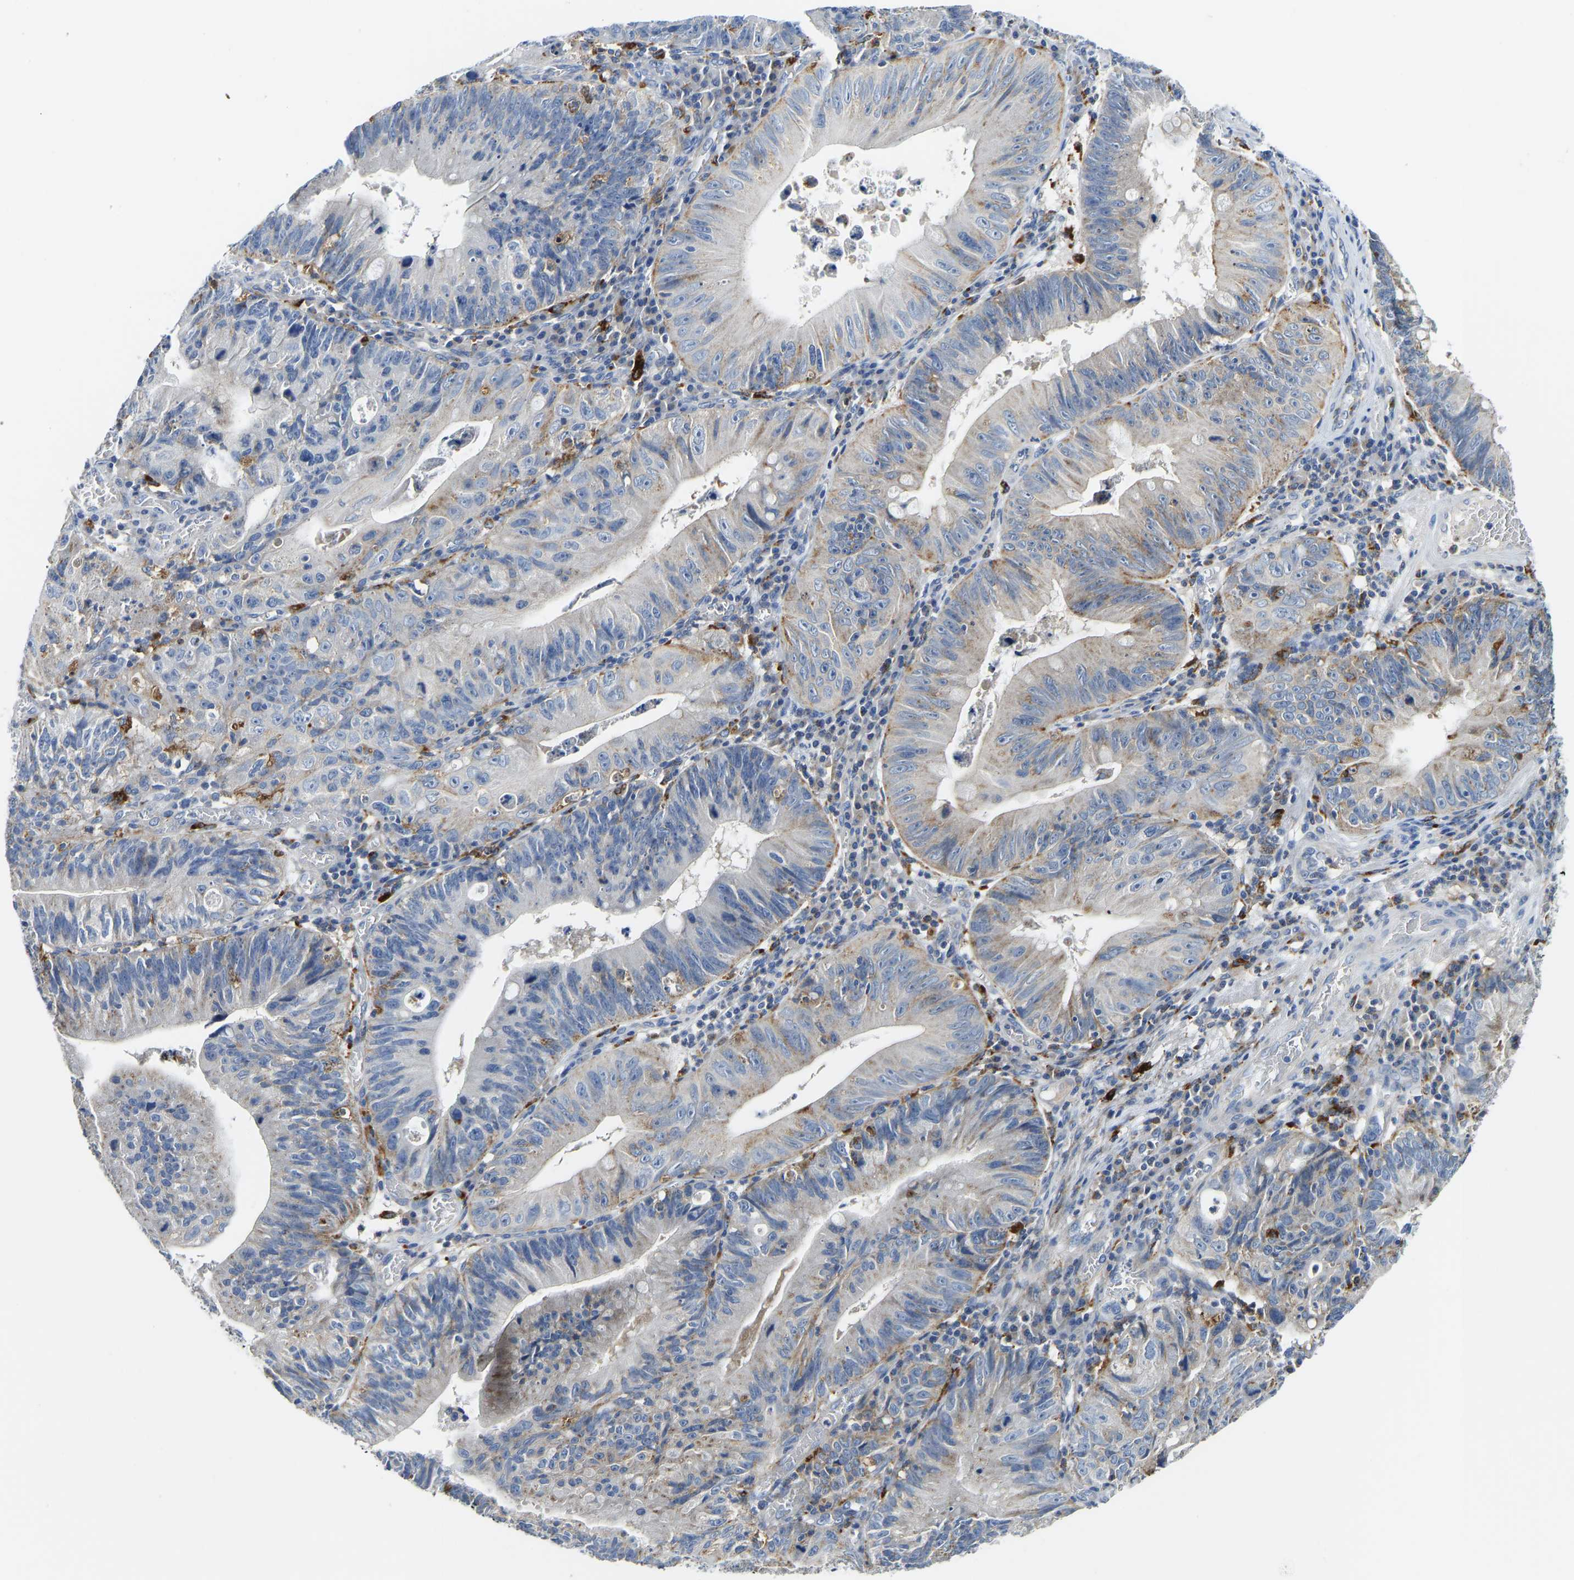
{"staining": {"intensity": "moderate", "quantity": "<25%", "location": "cytoplasmic/membranous"}, "tissue": "stomach cancer", "cell_type": "Tumor cells", "image_type": "cancer", "snomed": [{"axis": "morphology", "description": "Adenocarcinoma, NOS"}, {"axis": "topography", "description": "Stomach"}], "caption": "This is an image of immunohistochemistry (IHC) staining of adenocarcinoma (stomach), which shows moderate expression in the cytoplasmic/membranous of tumor cells.", "gene": "ATP6V1E1", "patient": {"sex": "male", "age": 59}}